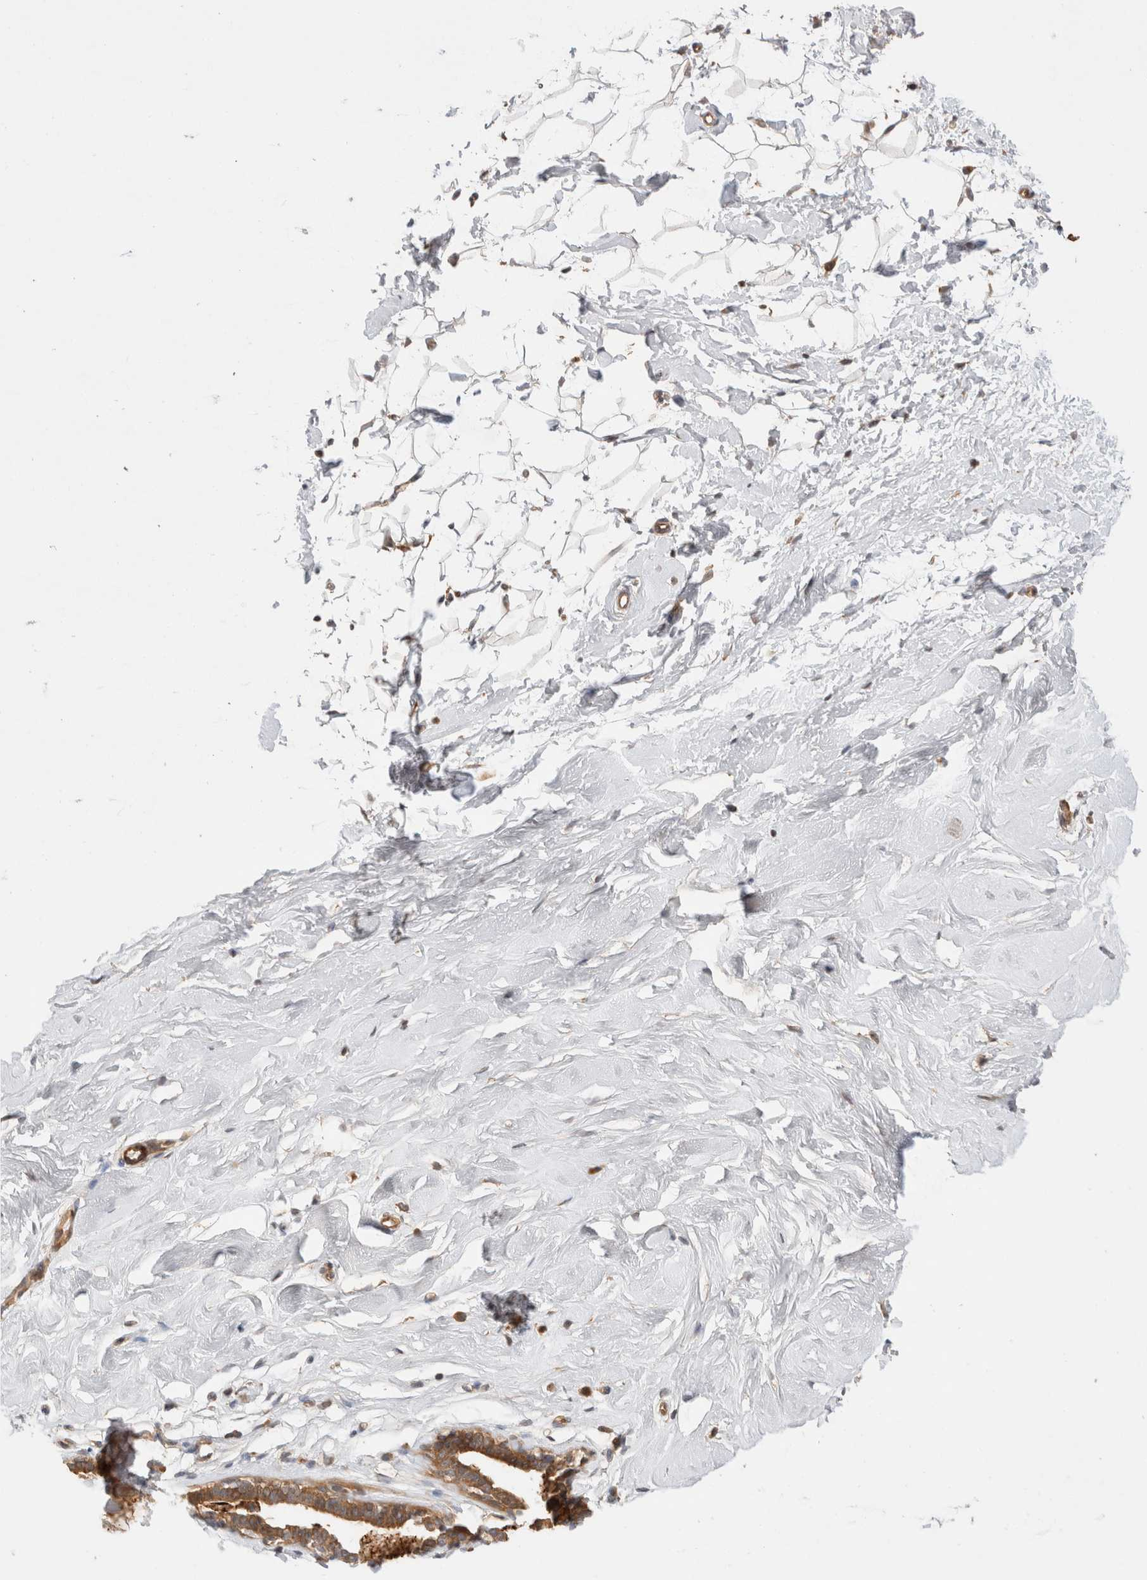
{"staining": {"intensity": "weak", "quantity": ">75%", "location": "cytoplasmic/membranous"}, "tissue": "breast", "cell_type": "Adipocytes", "image_type": "normal", "snomed": [{"axis": "morphology", "description": "Normal tissue, NOS"}, {"axis": "topography", "description": "Breast"}], "caption": "Immunohistochemical staining of normal breast reveals weak cytoplasmic/membranous protein positivity in approximately >75% of adipocytes. Using DAB (brown) and hematoxylin (blue) stains, captured at high magnification using brightfield microscopy.", "gene": "VPS28", "patient": {"sex": "female", "age": 23}}